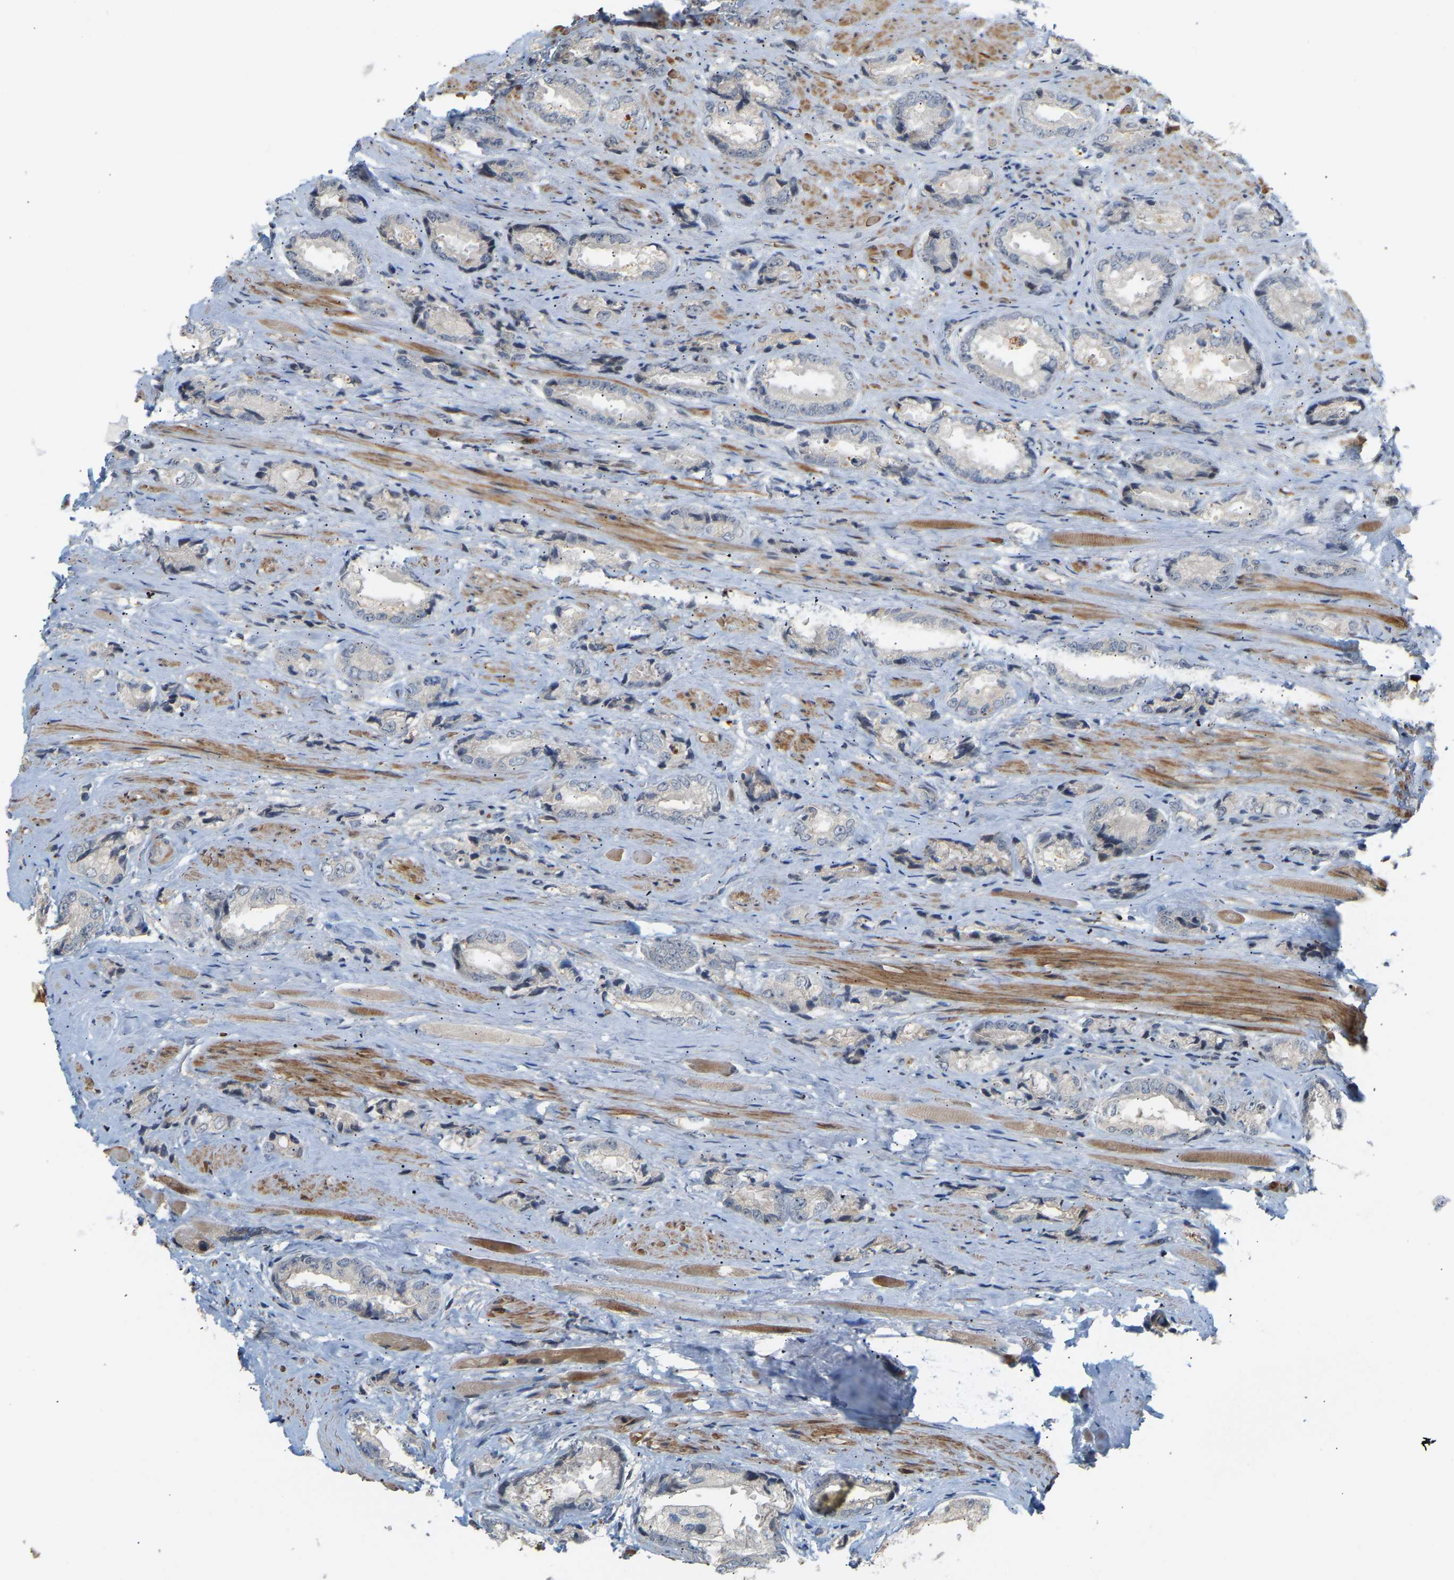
{"staining": {"intensity": "negative", "quantity": "none", "location": "none"}, "tissue": "prostate cancer", "cell_type": "Tumor cells", "image_type": "cancer", "snomed": [{"axis": "morphology", "description": "Adenocarcinoma, High grade"}, {"axis": "topography", "description": "Prostate"}], "caption": "Prostate cancer stained for a protein using immunohistochemistry shows no positivity tumor cells.", "gene": "POGLUT2", "patient": {"sex": "male", "age": 61}}